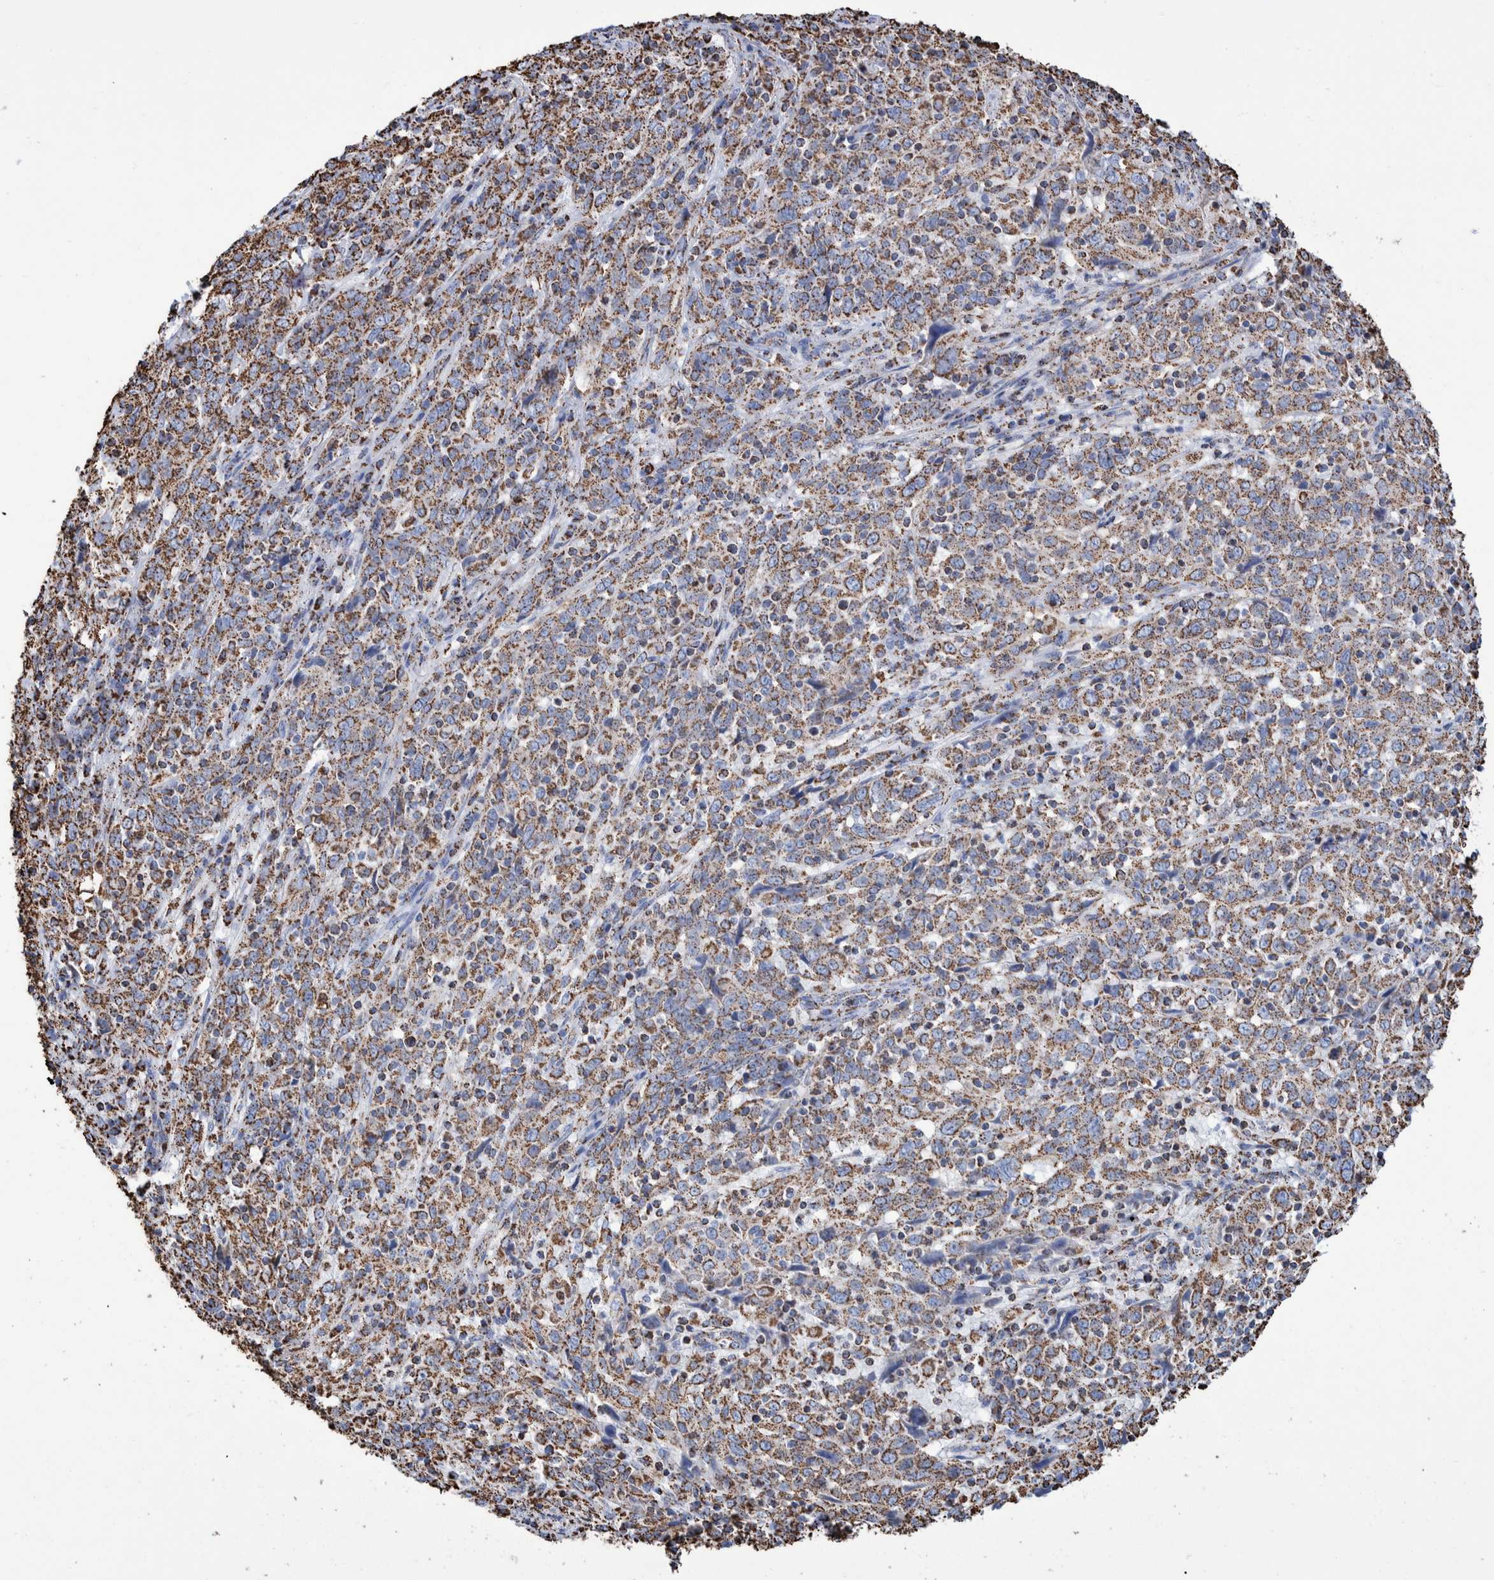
{"staining": {"intensity": "strong", "quantity": ">75%", "location": "cytoplasmic/membranous"}, "tissue": "cervical cancer", "cell_type": "Tumor cells", "image_type": "cancer", "snomed": [{"axis": "morphology", "description": "Squamous cell carcinoma, NOS"}, {"axis": "topography", "description": "Cervix"}], "caption": "Immunohistochemical staining of cervical squamous cell carcinoma demonstrates strong cytoplasmic/membranous protein expression in approximately >75% of tumor cells. (DAB = brown stain, brightfield microscopy at high magnification).", "gene": "VPS26C", "patient": {"sex": "female", "age": 46}}